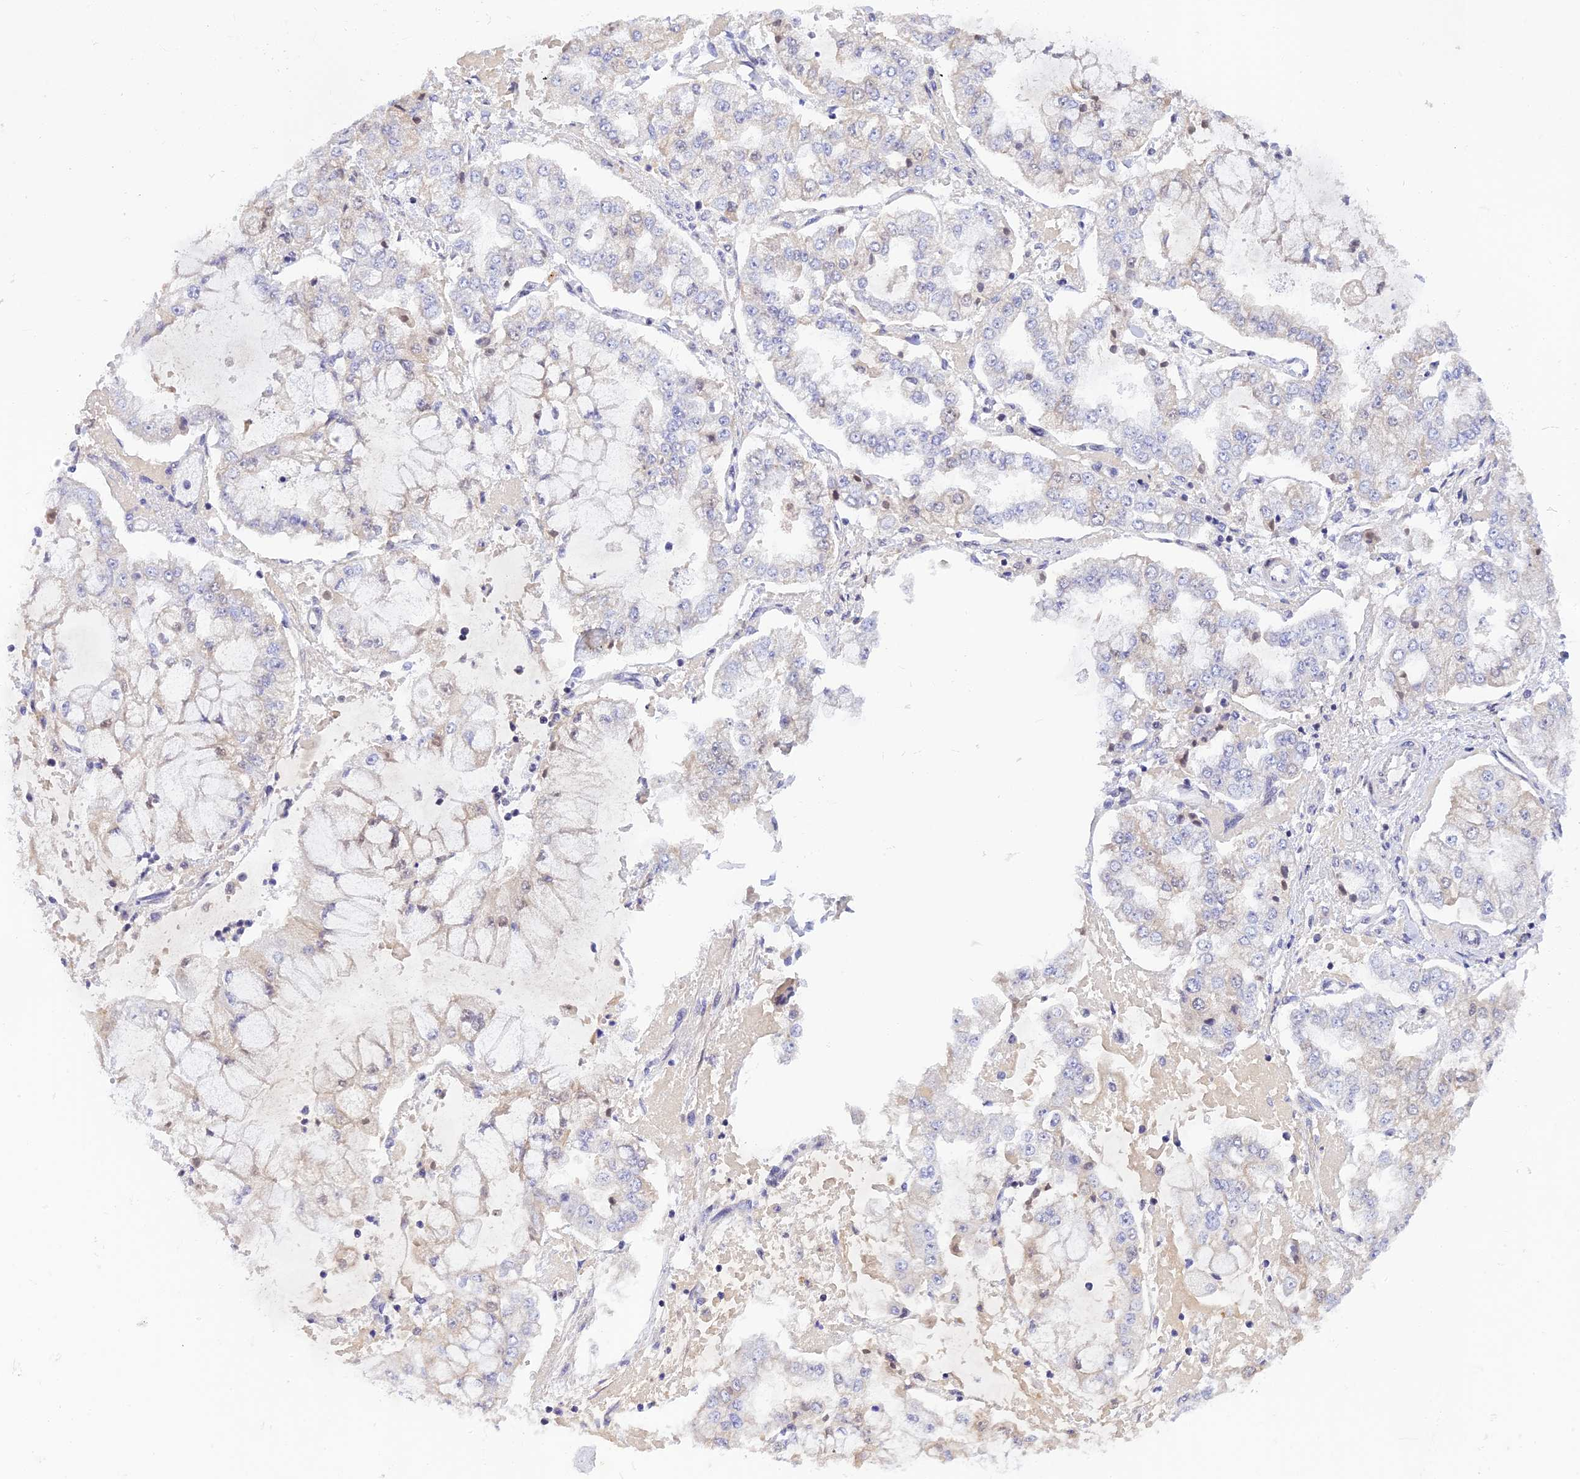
{"staining": {"intensity": "negative", "quantity": "none", "location": "none"}, "tissue": "stomach cancer", "cell_type": "Tumor cells", "image_type": "cancer", "snomed": [{"axis": "morphology", "description": "Adenocarcinoma, NOS"}, {"axis": "topography", "description": "Stomach"}], "caption": "This is a photomicrograph of IHC staining of stomach cancer, which shows no expression in tumor cells.", "gene": "THAP11", "patient": {"sex": "male", "age": 76}}